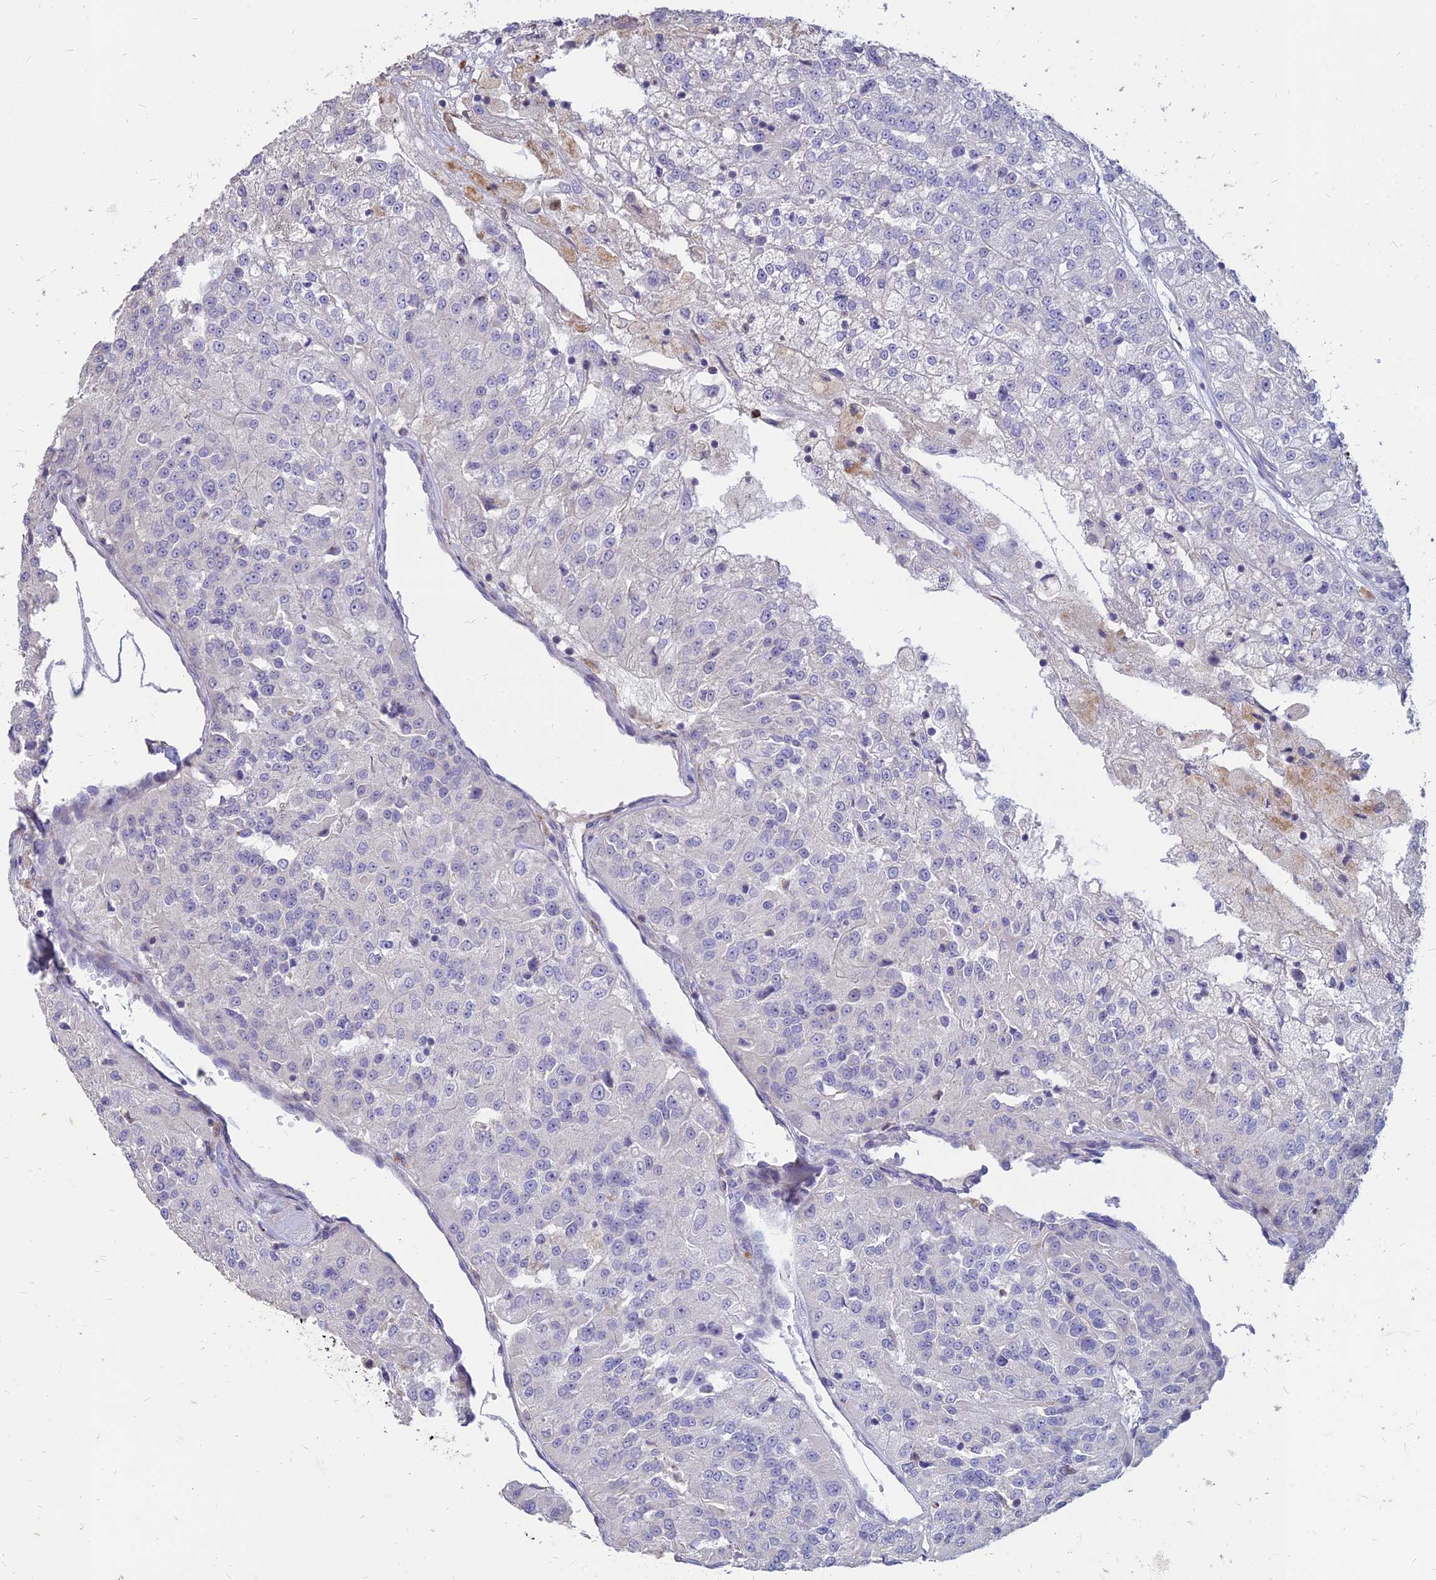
{"staining": {"intensity": "negative", "quantity": "none", "location": "none"}, "tissue": "renal cancer", "cell_type": "Tumor cells", "image_type": "cancer", "snomed": [{"axis": "morphology", "description": "Adenocarcinoma, NOS"}, {"axis": "topography", "description": "Kidney"}], "caption": "Renal adenocarcinoma was stained to show a protein in brown. There is no significant expression in tumor cells.", "gene": "ST3GAL6", "patient": {"sex": "female", "age": 63}}